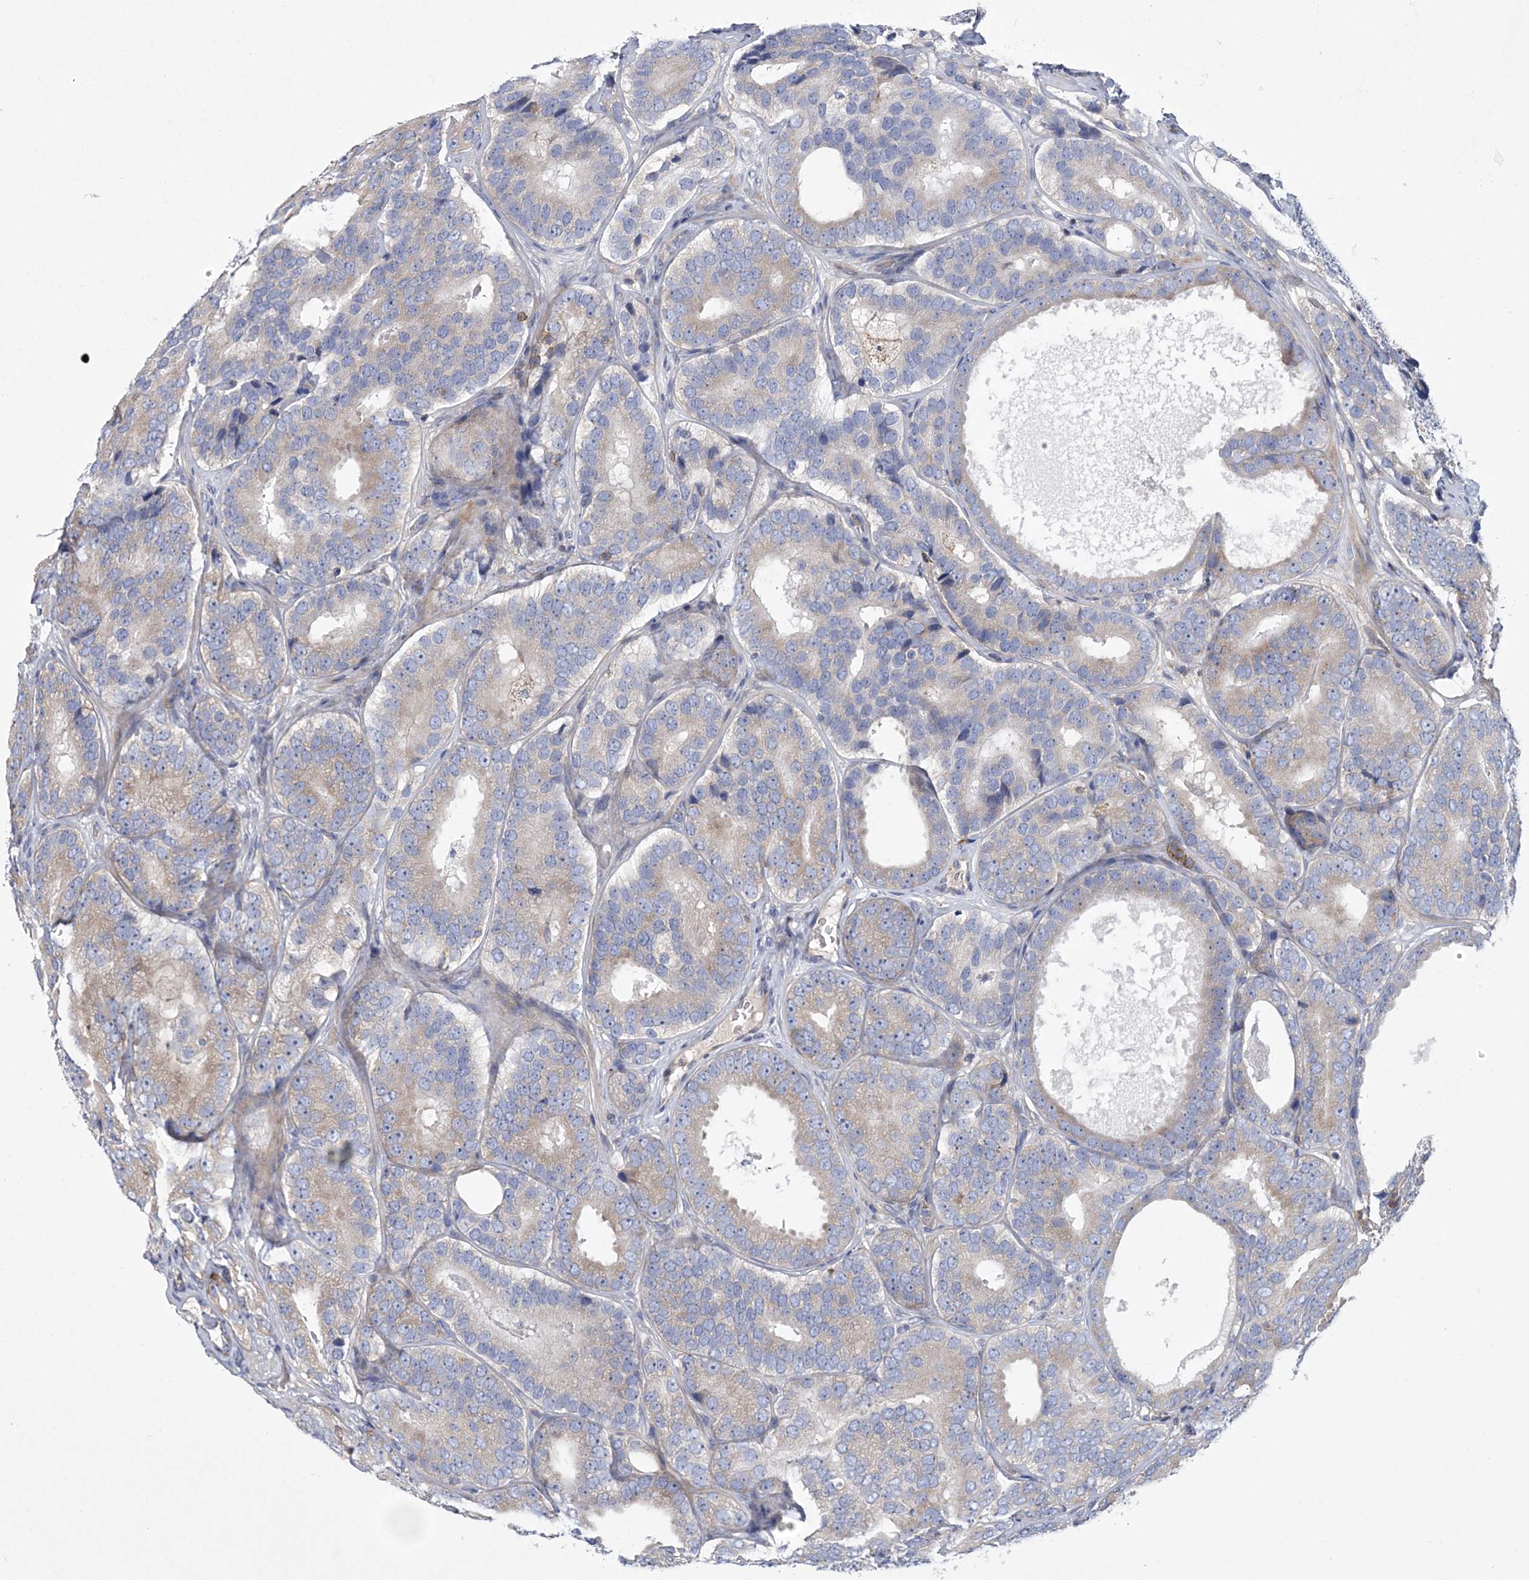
{"staining": {"intensity": "weak", "quantity": "25%-75%", "location": "cytoplasmic/membranous"}, "tissue": "prostate cancer", "cell_type": "Tumor cells", "image_type": "cancer", "snomed": [{"axis": "morphology", "description": "Adenocarcinoma, High grade"}, {"axis": "topography", "description": "Prostate"}], "caption": "Brown immunohistochemical staining in prostate cancer displays weak cytoplasmic/membranous expression in approximately 25%-75% of tumor cells.", "gene": "ARSJ", "patient": {"sex": "male", "age": 56}}